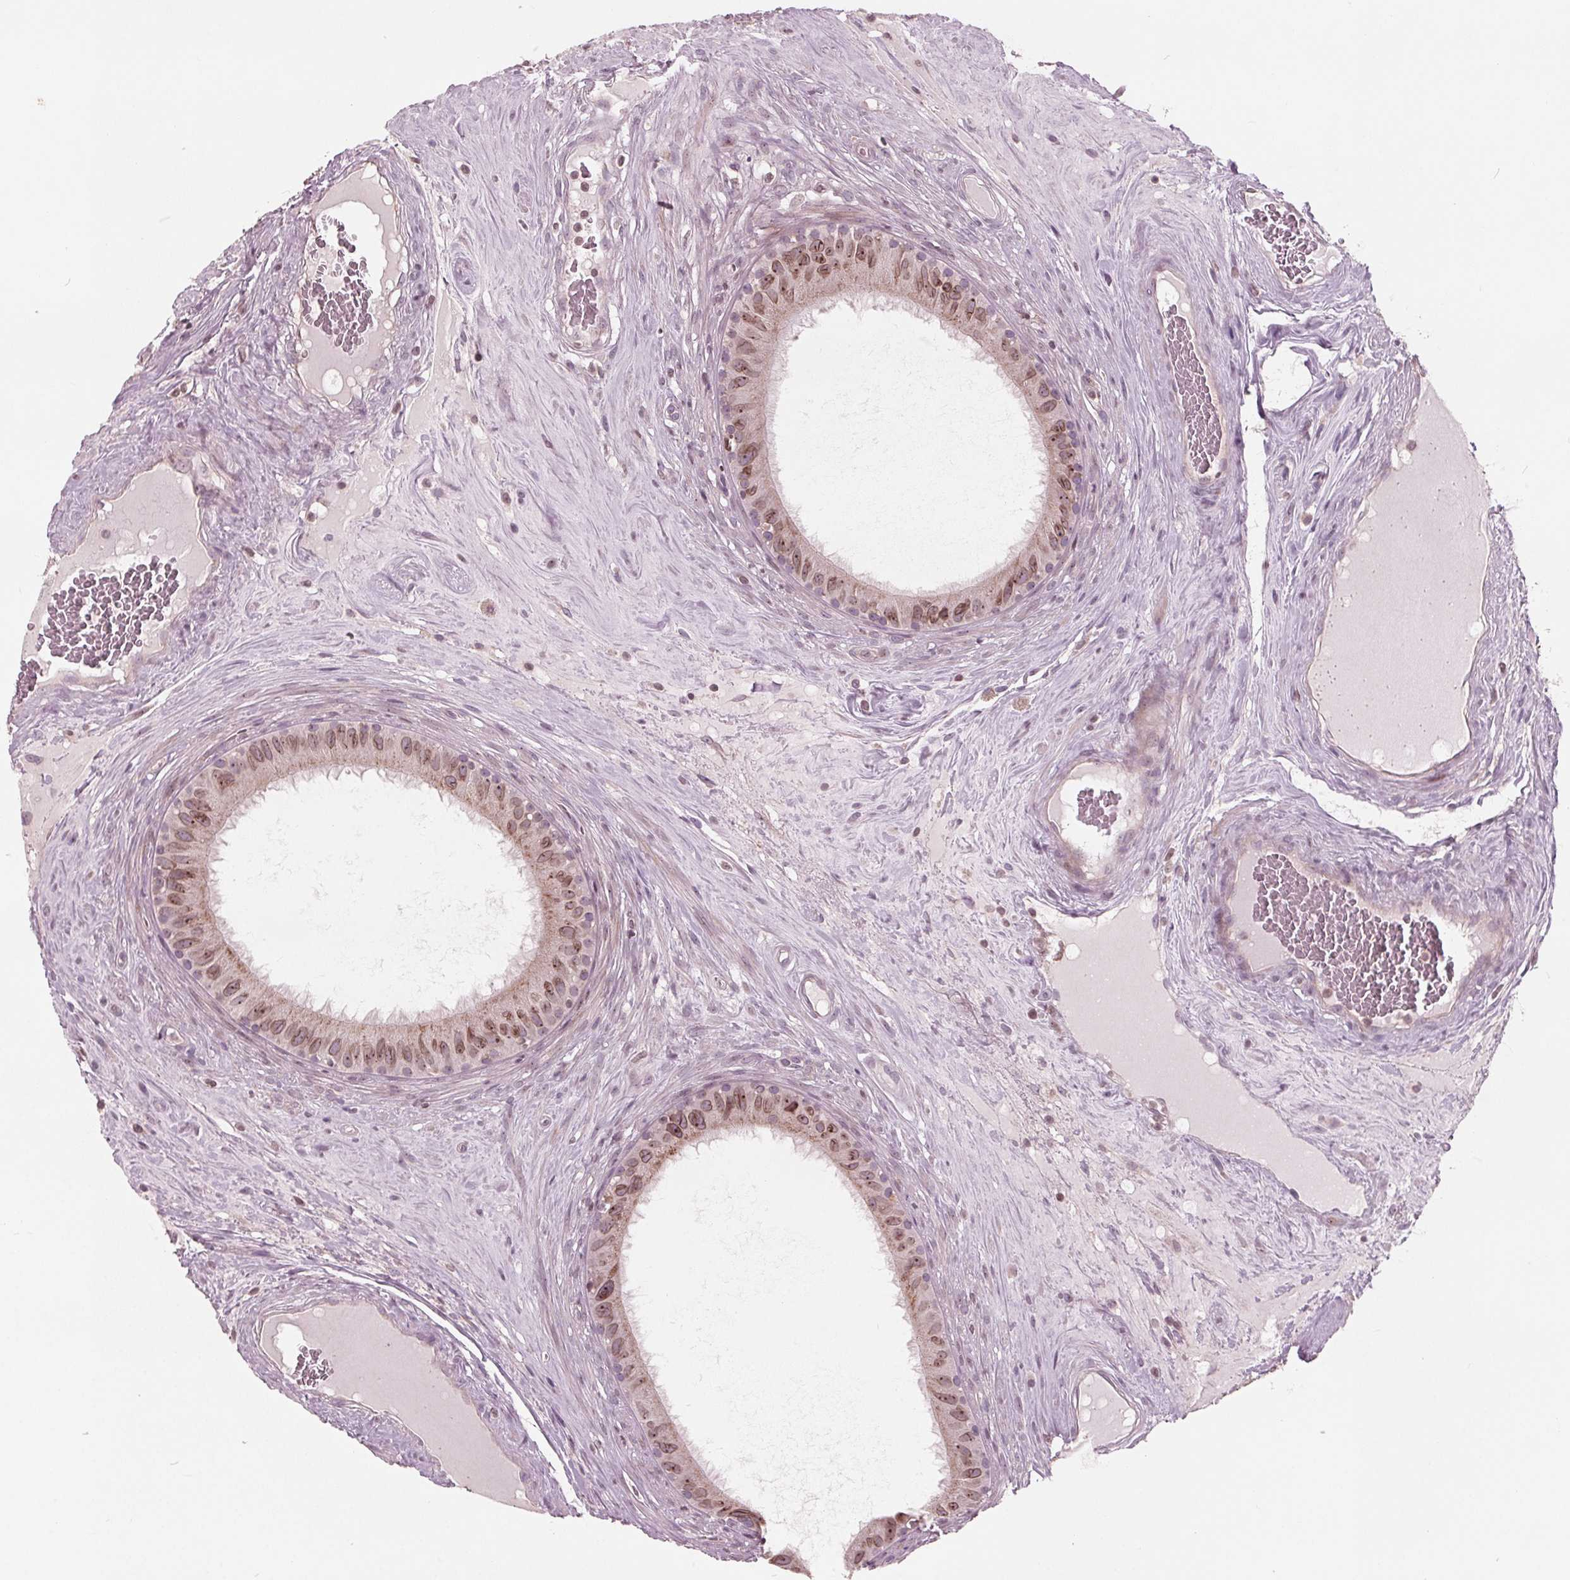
{"staining": {"intensity": "moderate", "quantity": ">75%", "location": "cytoplasmic/membranous,nuclear"}, "tissue": "epididymis", "cell_type": "Glandular cells", "image_type": "normal", "snomed": [{"axis": "morphology", "description": "Normal tissue, NOS"}, {"axis": "topography", "description": "Epididymis"}], "caption": "A micrograph showing moderate cytoplasmic/membranous,nuclear positivity in about >75% of glandular cells in unremarkable epididymis, as visualized by brown immunohistochemical staining.", "gene": "NUP210", "patient": {"sex": "male", "age": 59}}